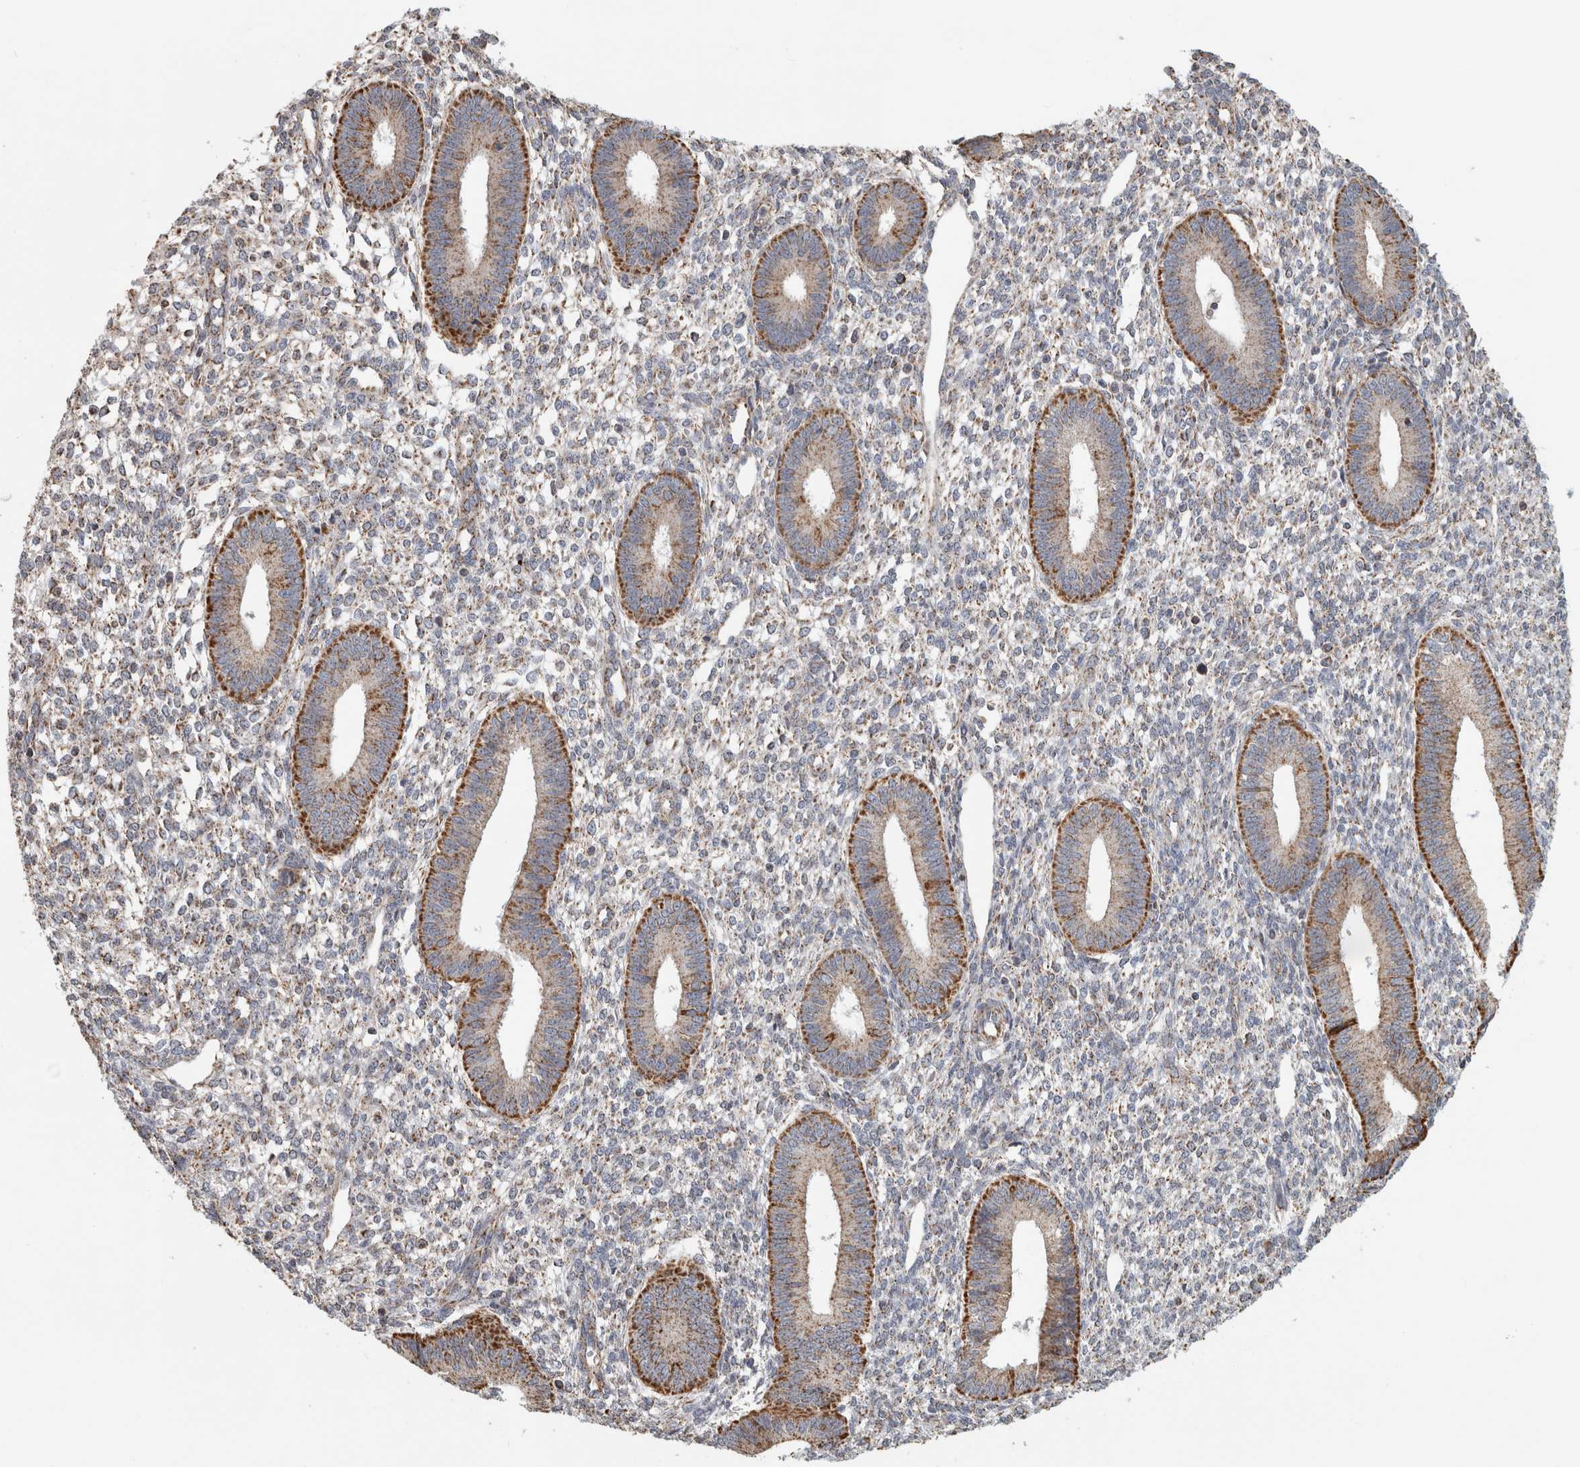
{"staining": {"intensity": "negative", "quantity": "none", "location": "none"}, "tissue": "endometrium", "cell_type": "Cells in endometrial stroma", "image_type": "normal", "snomed": [{"axis": "morphology", "description": "Normal tissue, NOS"}, {"axis": "topography", "description": "Endometrium"}], "caption": "Immunohistochemistry (IHC) of normal human endometrium demonstrates no staining in cells in endometrial stroma.", "gene": "ST8SIA1", "patient": {"sex": "female", "age": 46}}